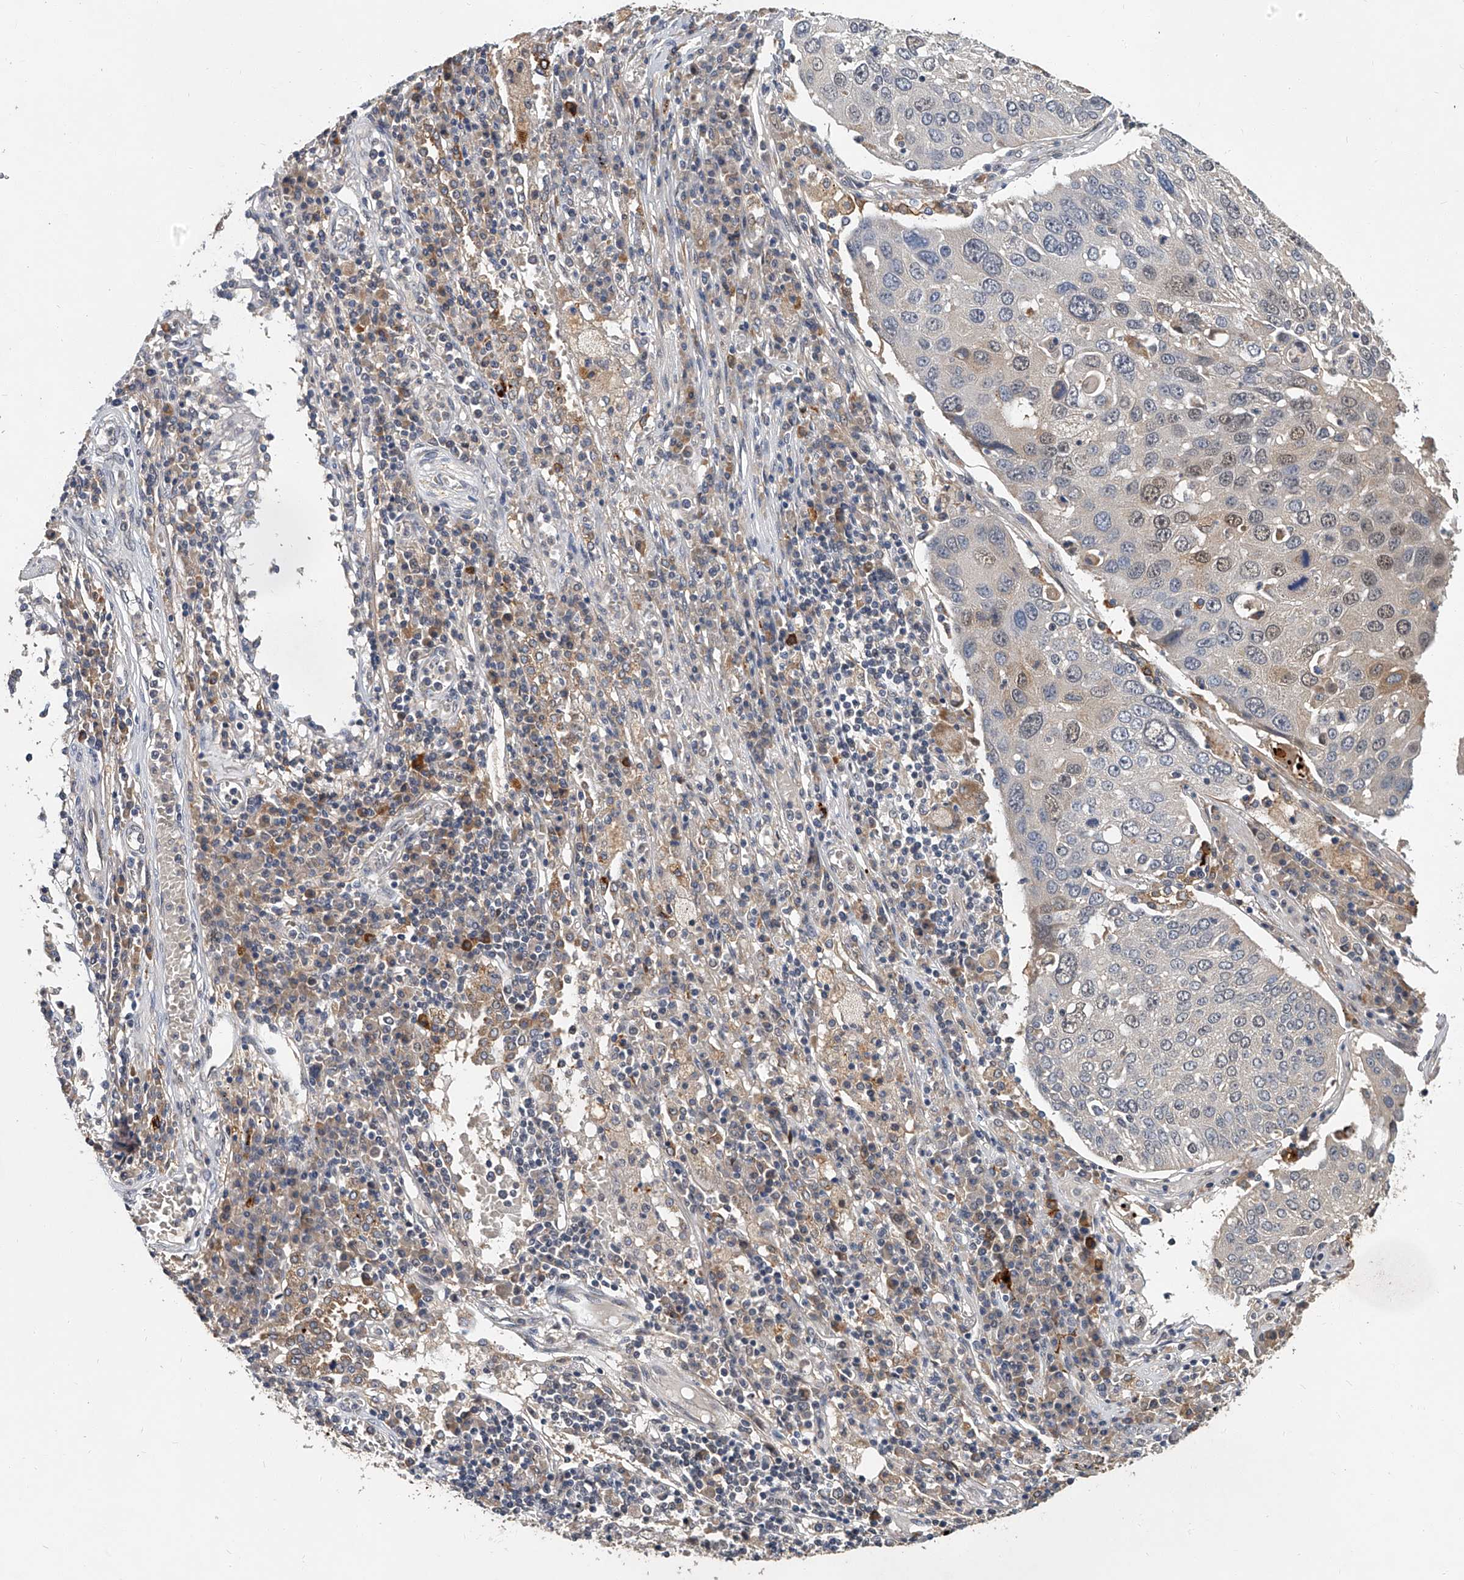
{"staining": {"intensity": "weak", "quantity": "<25%", "location": "nuclear"}, "tissue": "lung cancer", "cell_type": "Tumor cells", "image_type": "cancer", "snomed": [{"axis": "morphology", "description": "Squamous cell carcinoma, NOS"}, {"axis": "topography", "description": "Lung"}], "caption": "There is no significant staining in tumor cells of lung squamous cell carcinoma.", "gene": "JAG2", "patient": {"sex": "male", "age": 65}}